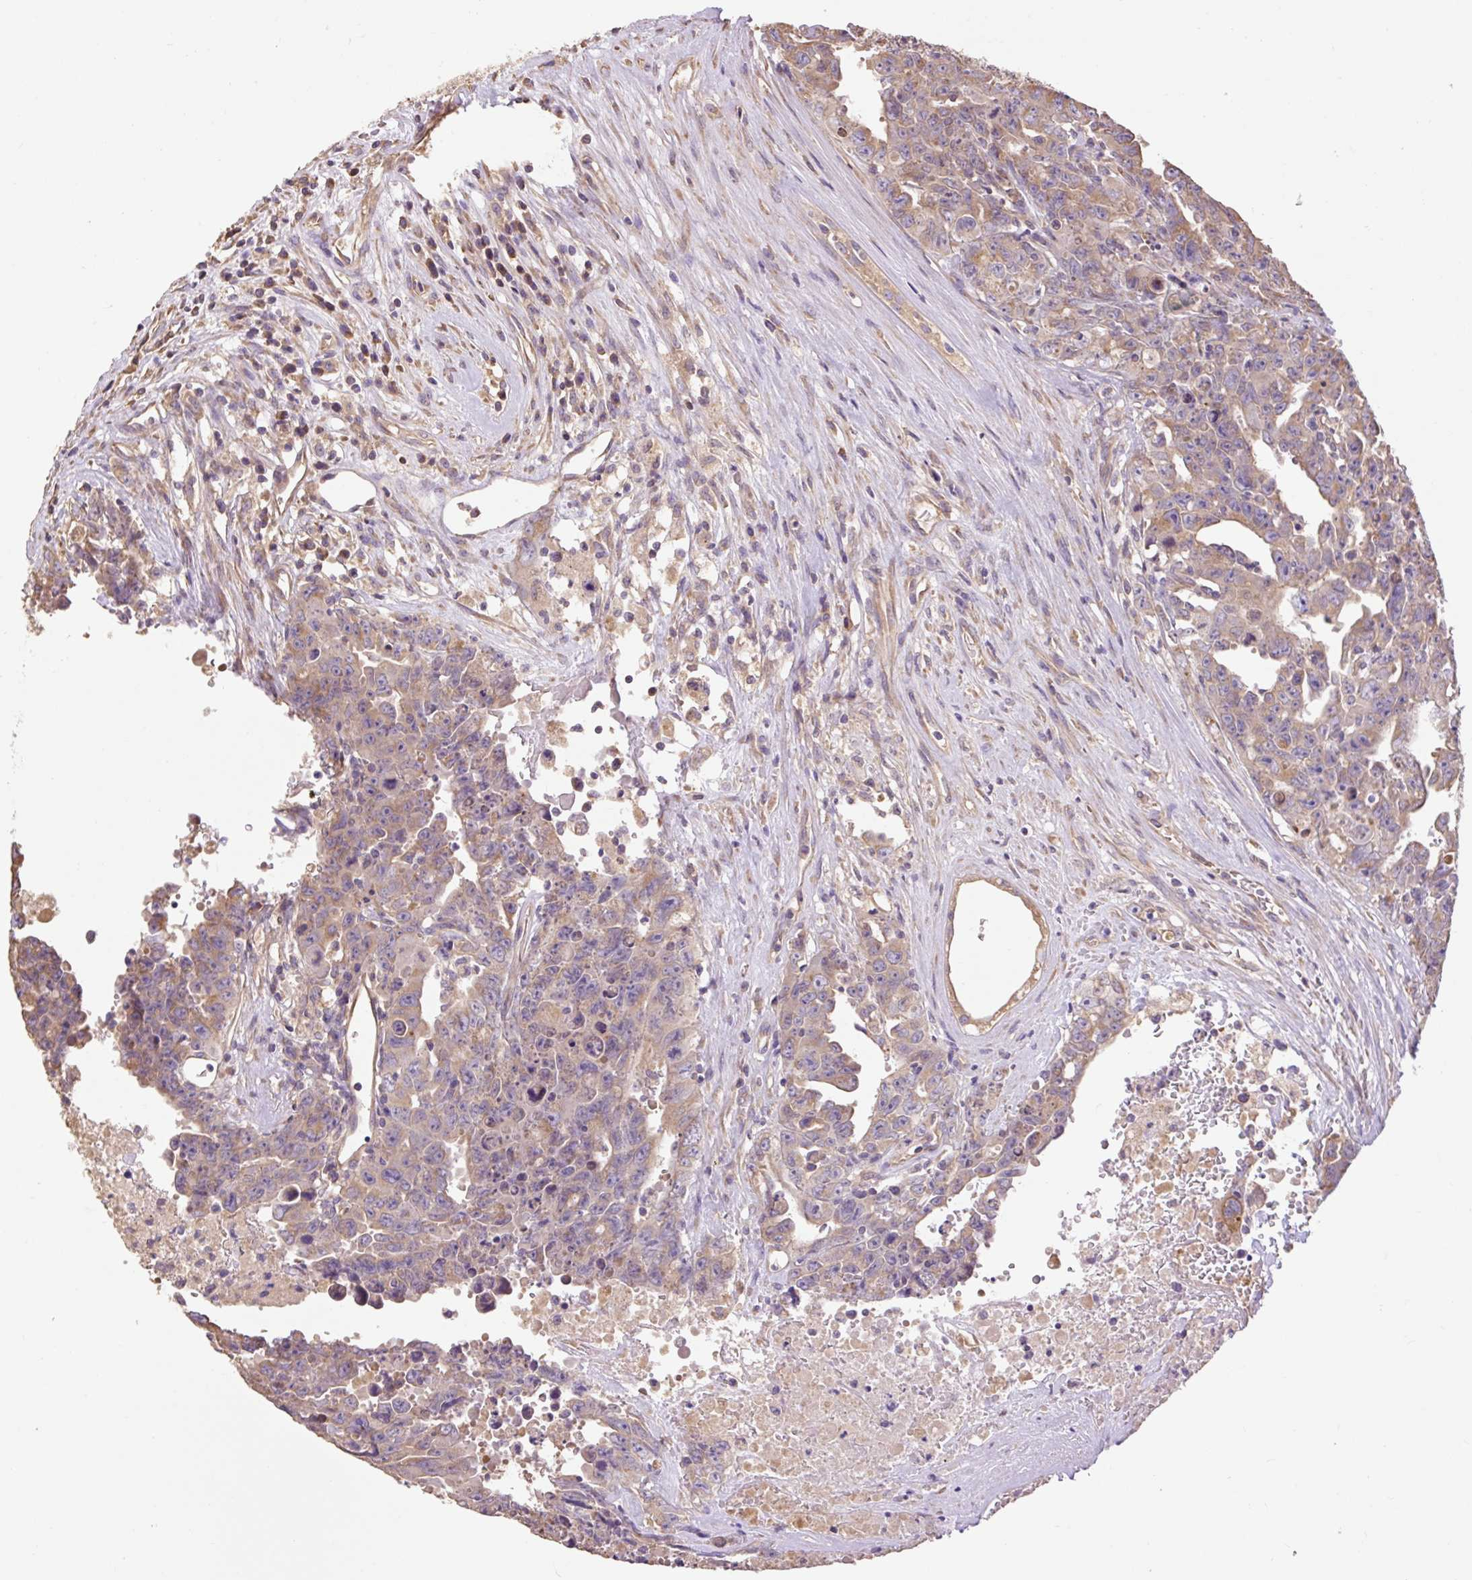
{"staining": {"intensity": "moderate", "quantity": "25%-75%", "location": "cytoplasmic/membranous"}, "tissue": "testis cancer", "cell_type": "Tumor cells", "image_type": "cancer", "snomed": [{"axis": "morphology", "description": "Carcinoma, Embryonal, NOS"}, {"axis": "topography", "description": "Testis"}], "caption": "Brown immunohistochemical staining in embryonal carcinoma (testis) displays moderate cytoplasmic/membranous expression in about 25%-75% of tumor cells. (IHC, brightfield microscopy, high magnification).", "gene": "DESI1", "patient": {"sex": "male", "age": 24}}